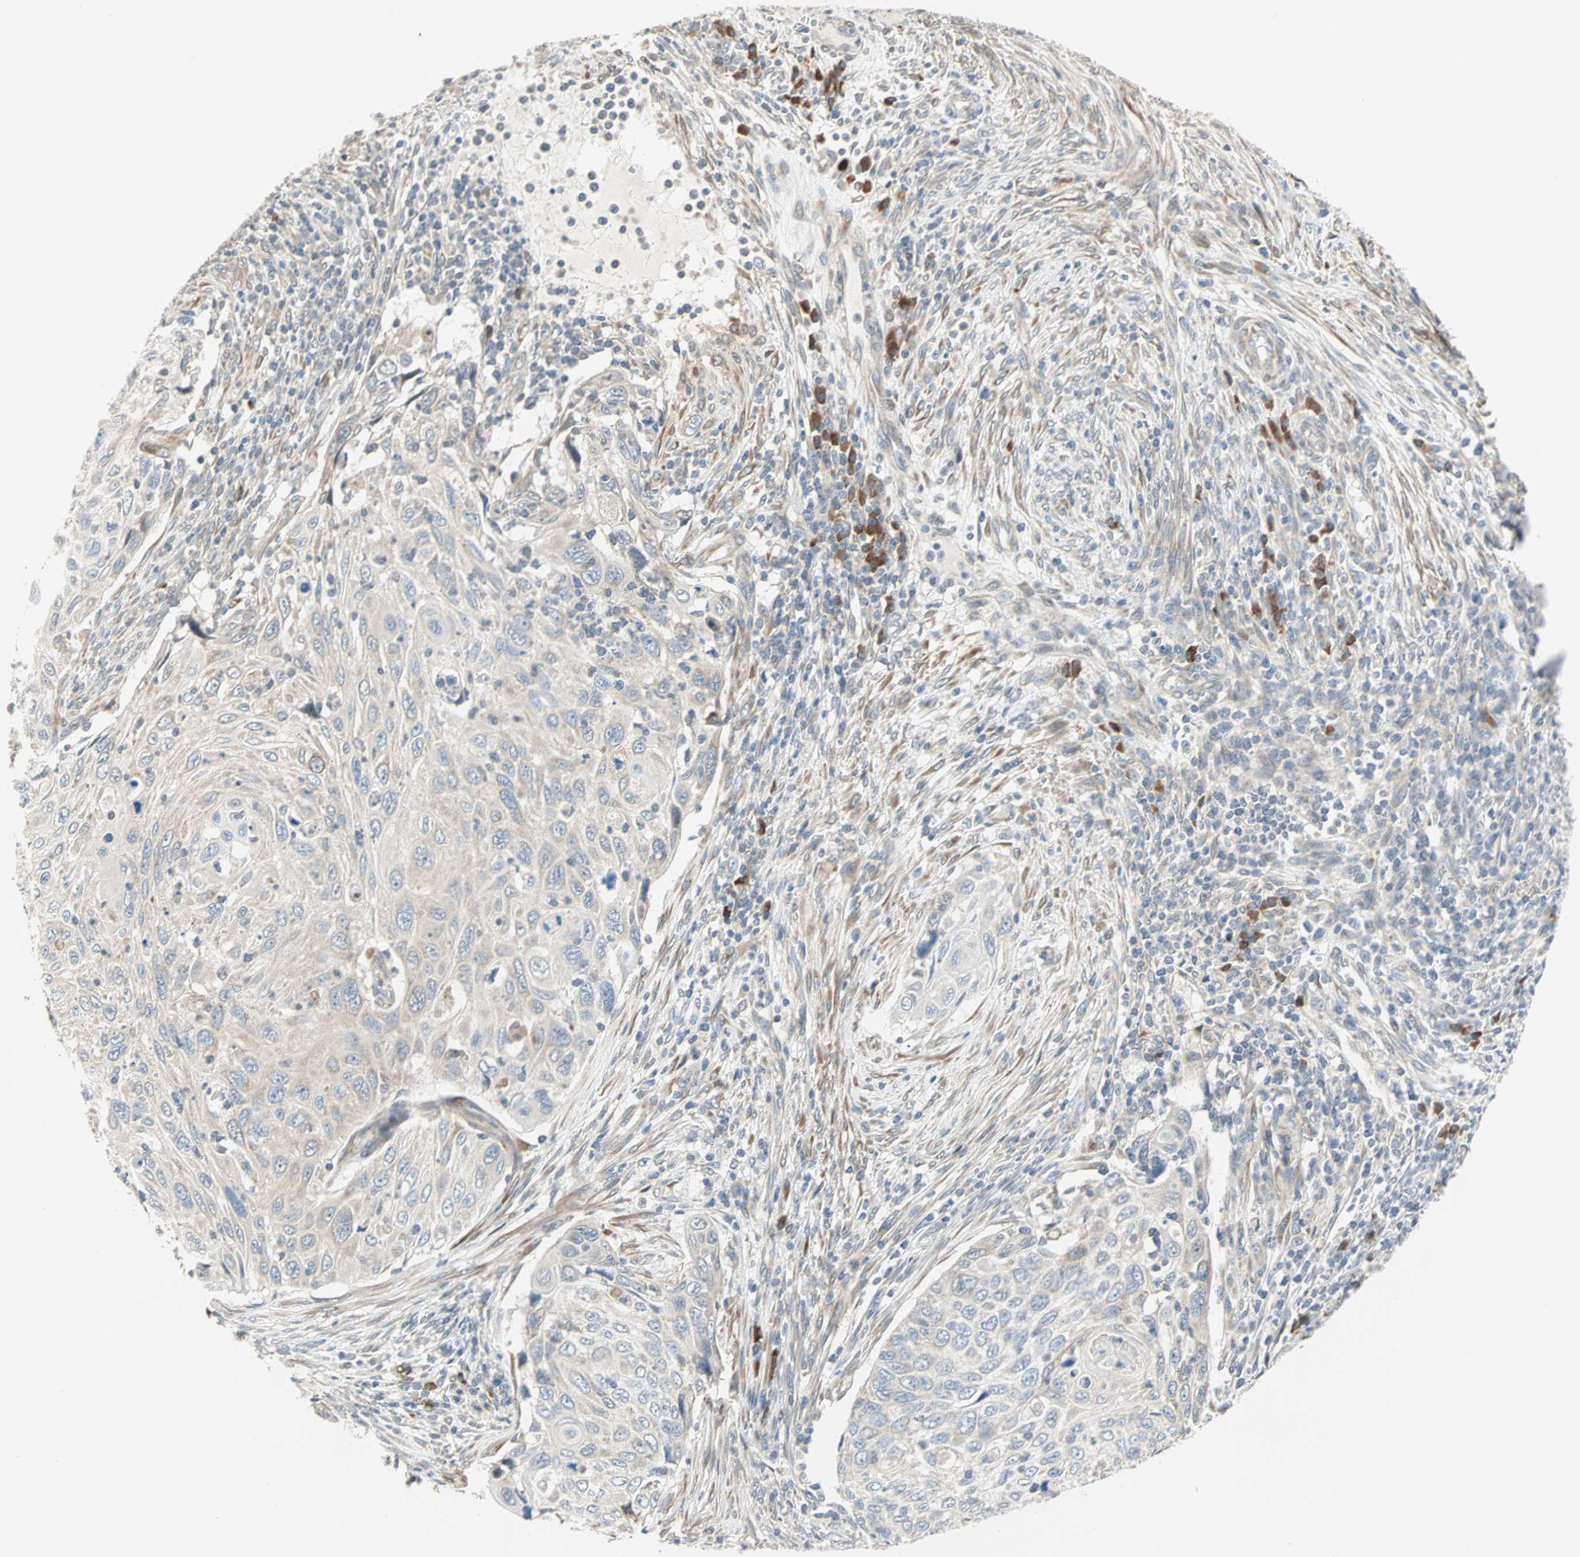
{"staining": {"intensity": "weak", "quantity": "<25%", "location": "cytoplasmic/membranous"}, "tissue": "cervical cancer", "cell_type": "Tumor cells", "image_type": "cancer", "snomed": [{"axis": "morphology", "description": "Squamous cell carcinoma, NOS"}, {"axis": "topography", "description": "Cervix"}], "caption": "Immunohistochemical staining of human cervical squamous cell carcinoma shows no significant expression in tumor cells.", "gene": "SAR1A", "patient": {"sex": "female", "age": 70}}